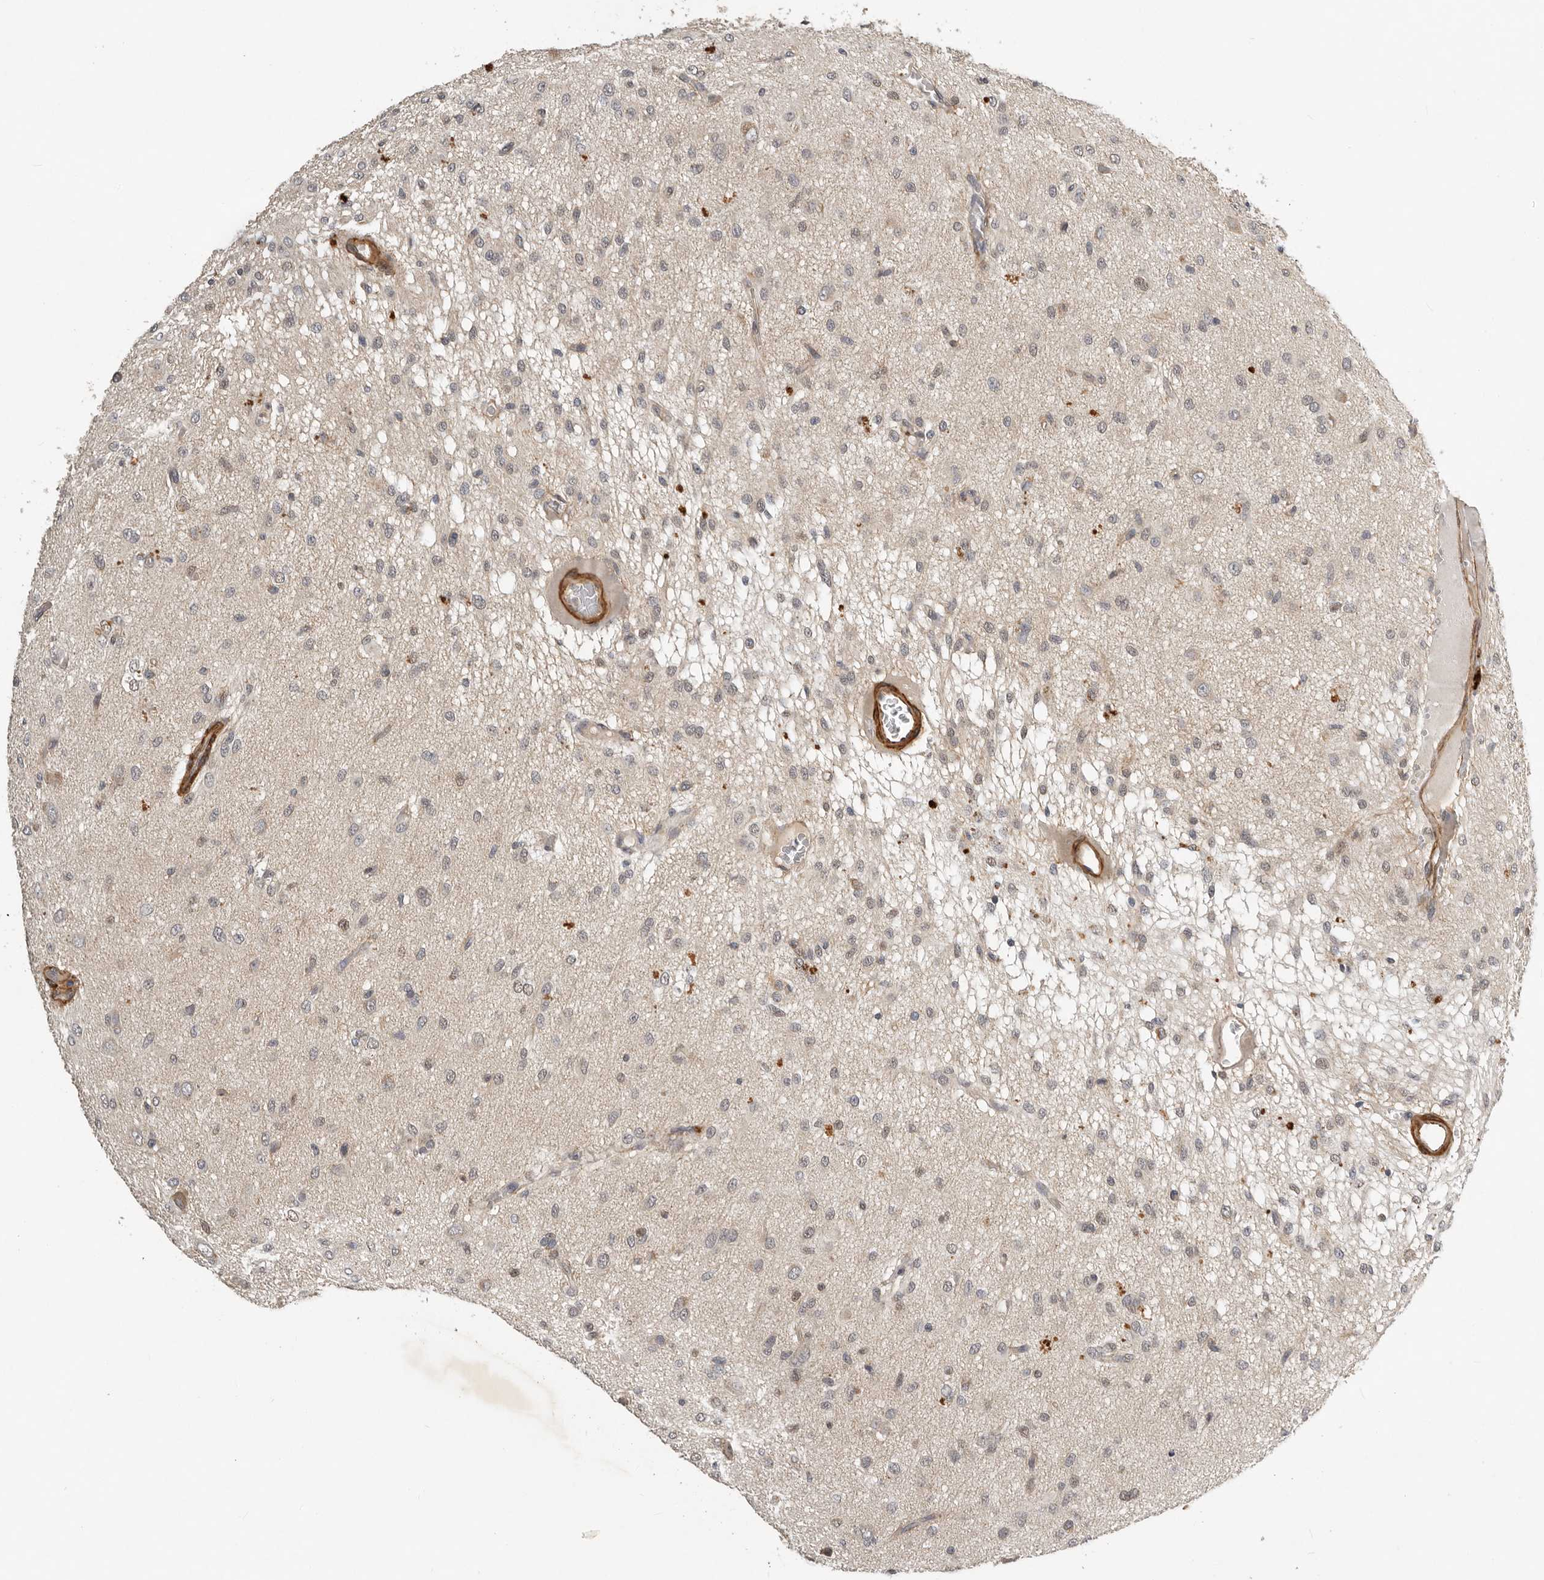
{"staining": {"intensity": "negative", "quantity": "none", "location": "none"}, "tissue": "glioma", "cell_type": "Tumor cells", "image_type": "cancer", "snomed": [{"axis": "morphology", "description": "Glioma, malignant, High grade"}, {"axis": "topography", "description": "Brain"}], "caption": "A histopathology image of human malignant glioma (high-grade) is negative for staining in tumor cells.", "gene": "RNF157", "patient": {"sex": "female", "age": 59}}